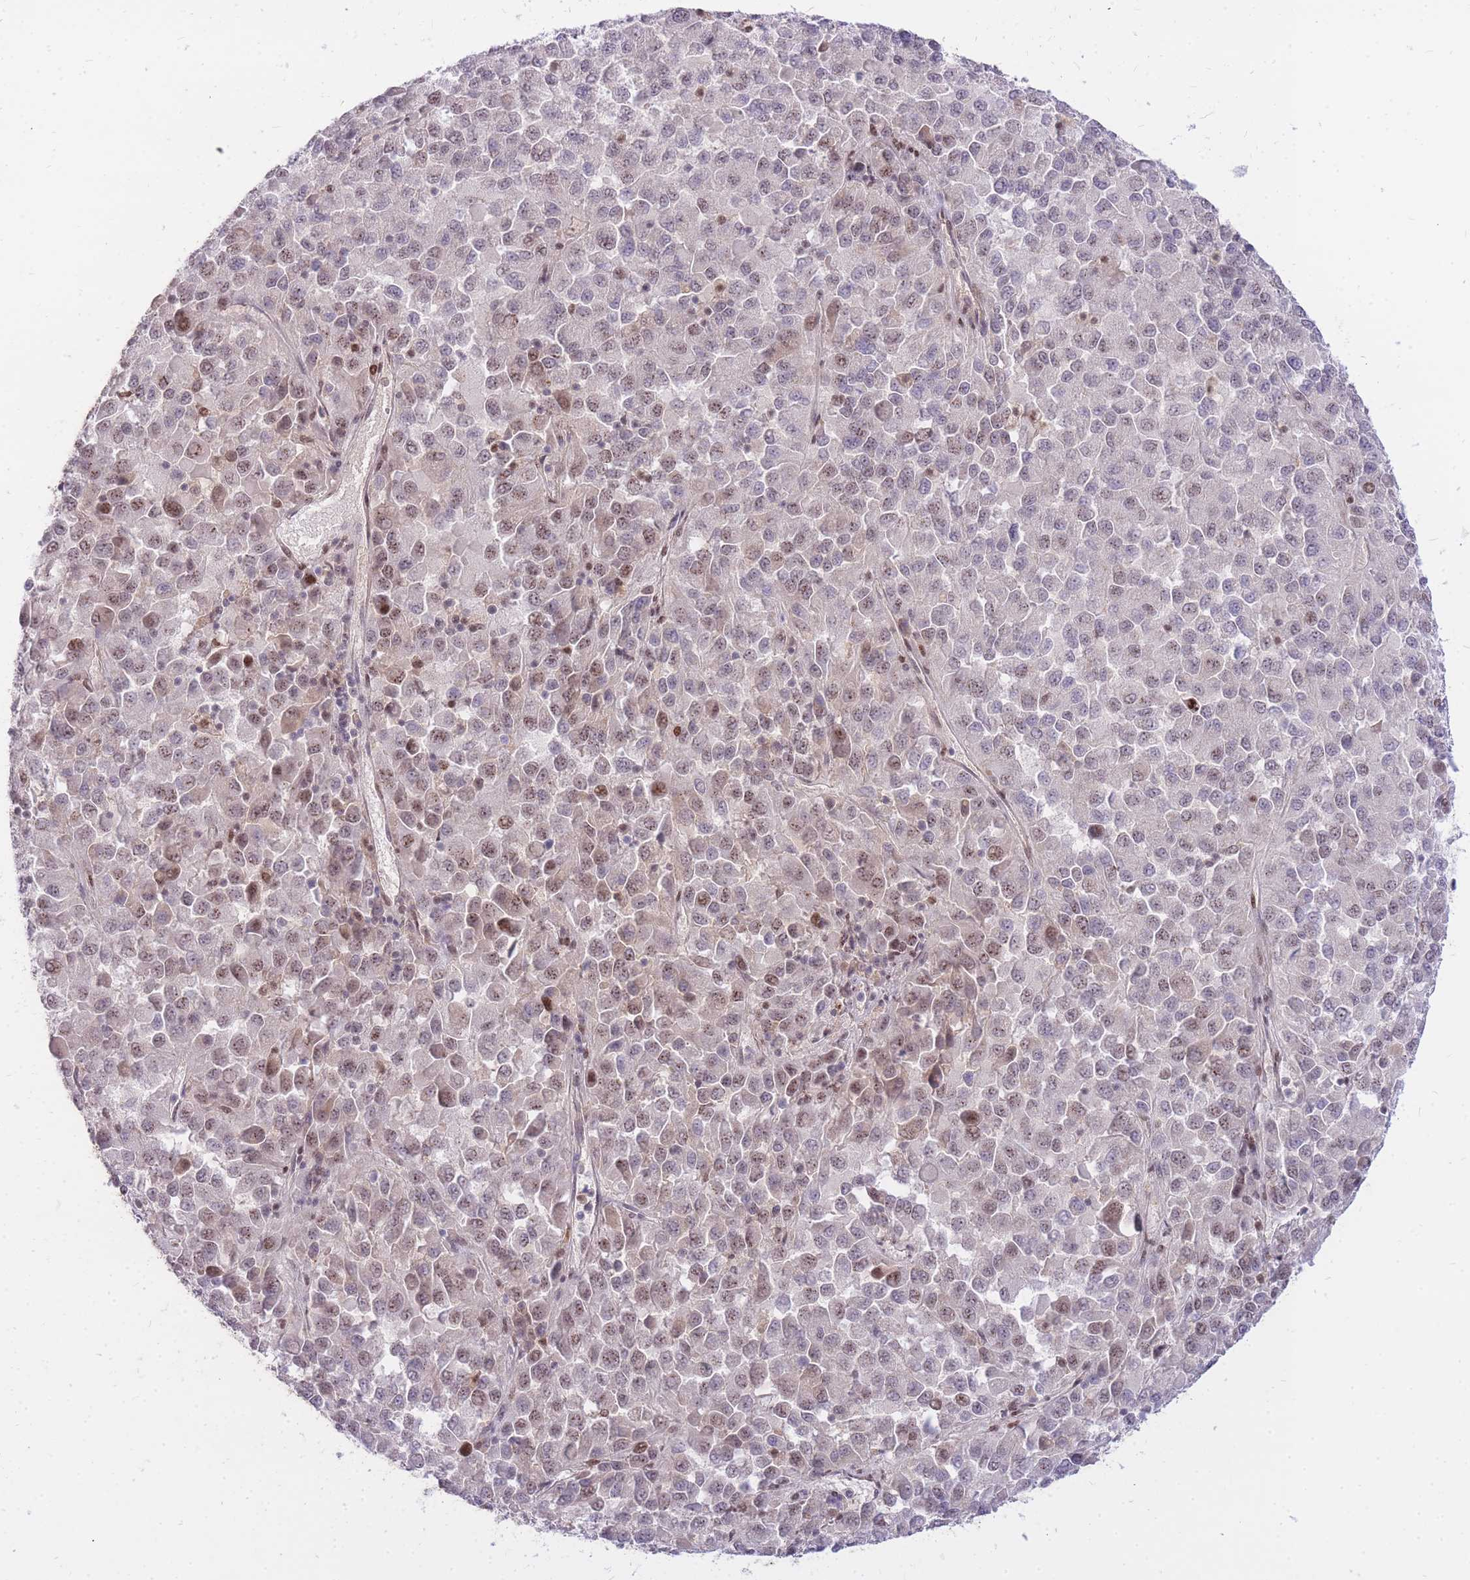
{"staining": {"intensity": "moderate", "quantity": "25%-75%", "location": "nuclear"}, "tissue": "melanoma", "cell_type": "Tumor cells", "image_type": "cancer", "snomed": [{"axis": "morphology", "description": "Malignant melanoma, Metastatic site"}, {"axis": "topography", "description": "Lung"}], "caption": "Moderate nuclear expression is present in about 25%-75% of tumor cells in malignant melanoma (metastatic site).", "gene": "TLE2", "patient": {"sex": "male", "age": 64}}